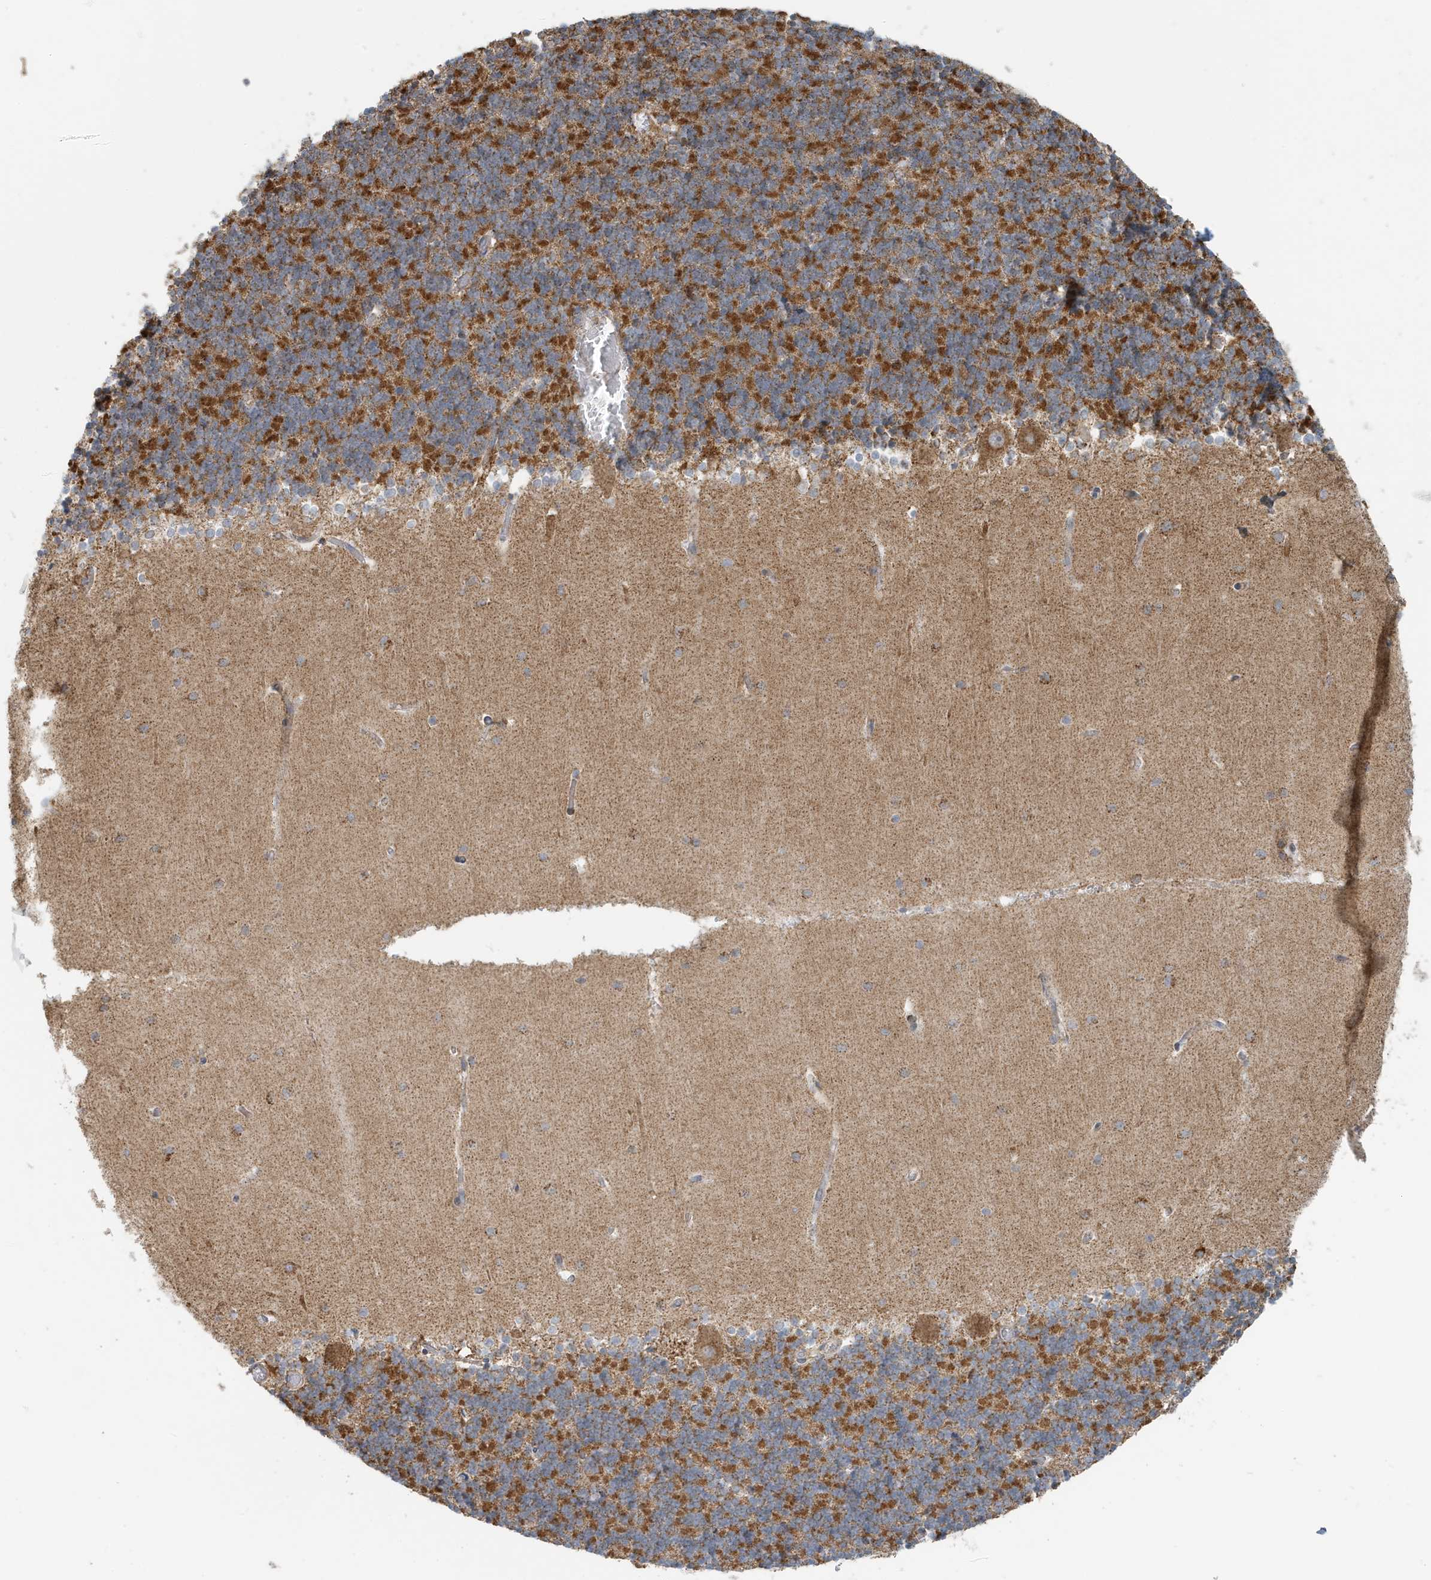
{"staining": {"intensity": "strong", "quantity": ">75%", "location": "cytoplasmic/membranous"}, "tissue": "cerebellum", "cell_type": "Cells in granular layer", "image_type": "normal", "snomed": [{"axis": "morphology", "description": "Normal tissue, NOS"}, {"axis": "topography", "description": "Cerebellum"}], "caption": "Immunohistochemical staining of unremarkable human cerebellum exhibits >75% levels of strong cytoplasmic/membranous protein expression in approximately >75% of cells in granular layer.", "gene": "MAN1A1", "patient": {"sex": "male", "age": 37}}